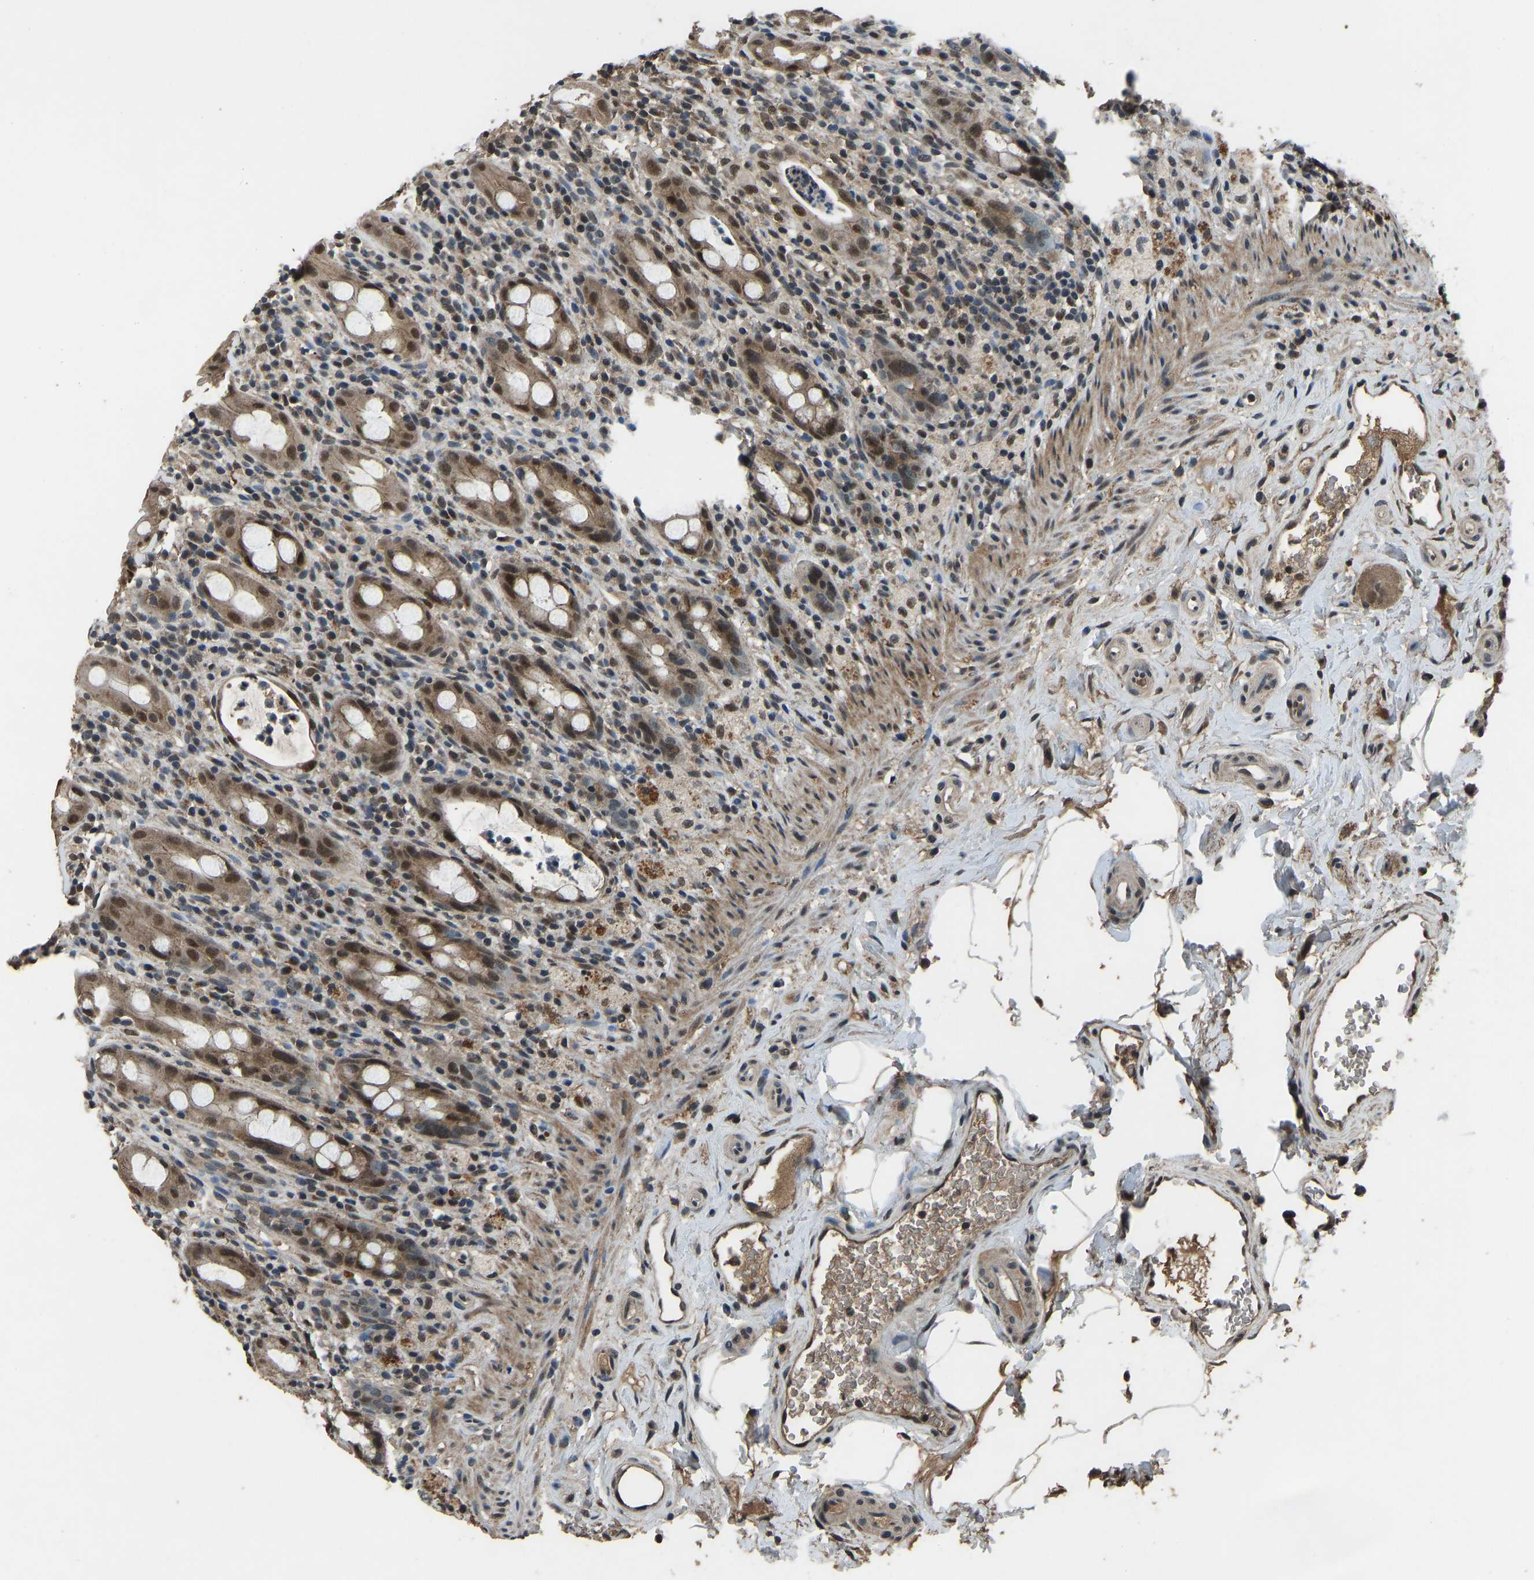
{"staining": {"intensity": "moderate", "quantity": ">75%", "location": "cytoplasmic/membranous,nuclear"}, "tissue": "rectum", "cell_type": "Glandular cells", "image_type": "normal", "snomed": [{"axis": "morphology", "description": "Normal tissue, NOS"}, {"axis": "topography", "description": "Rectum"}], "caption": "Brown immunohistochemical staining in unremarkable human rectum exhibits moderate cytoplasmic/membranous,nuclear expression in about >75% of glandular cells.", "gene": "TOX4", "patient": {"sex": "male", "age": 44}}